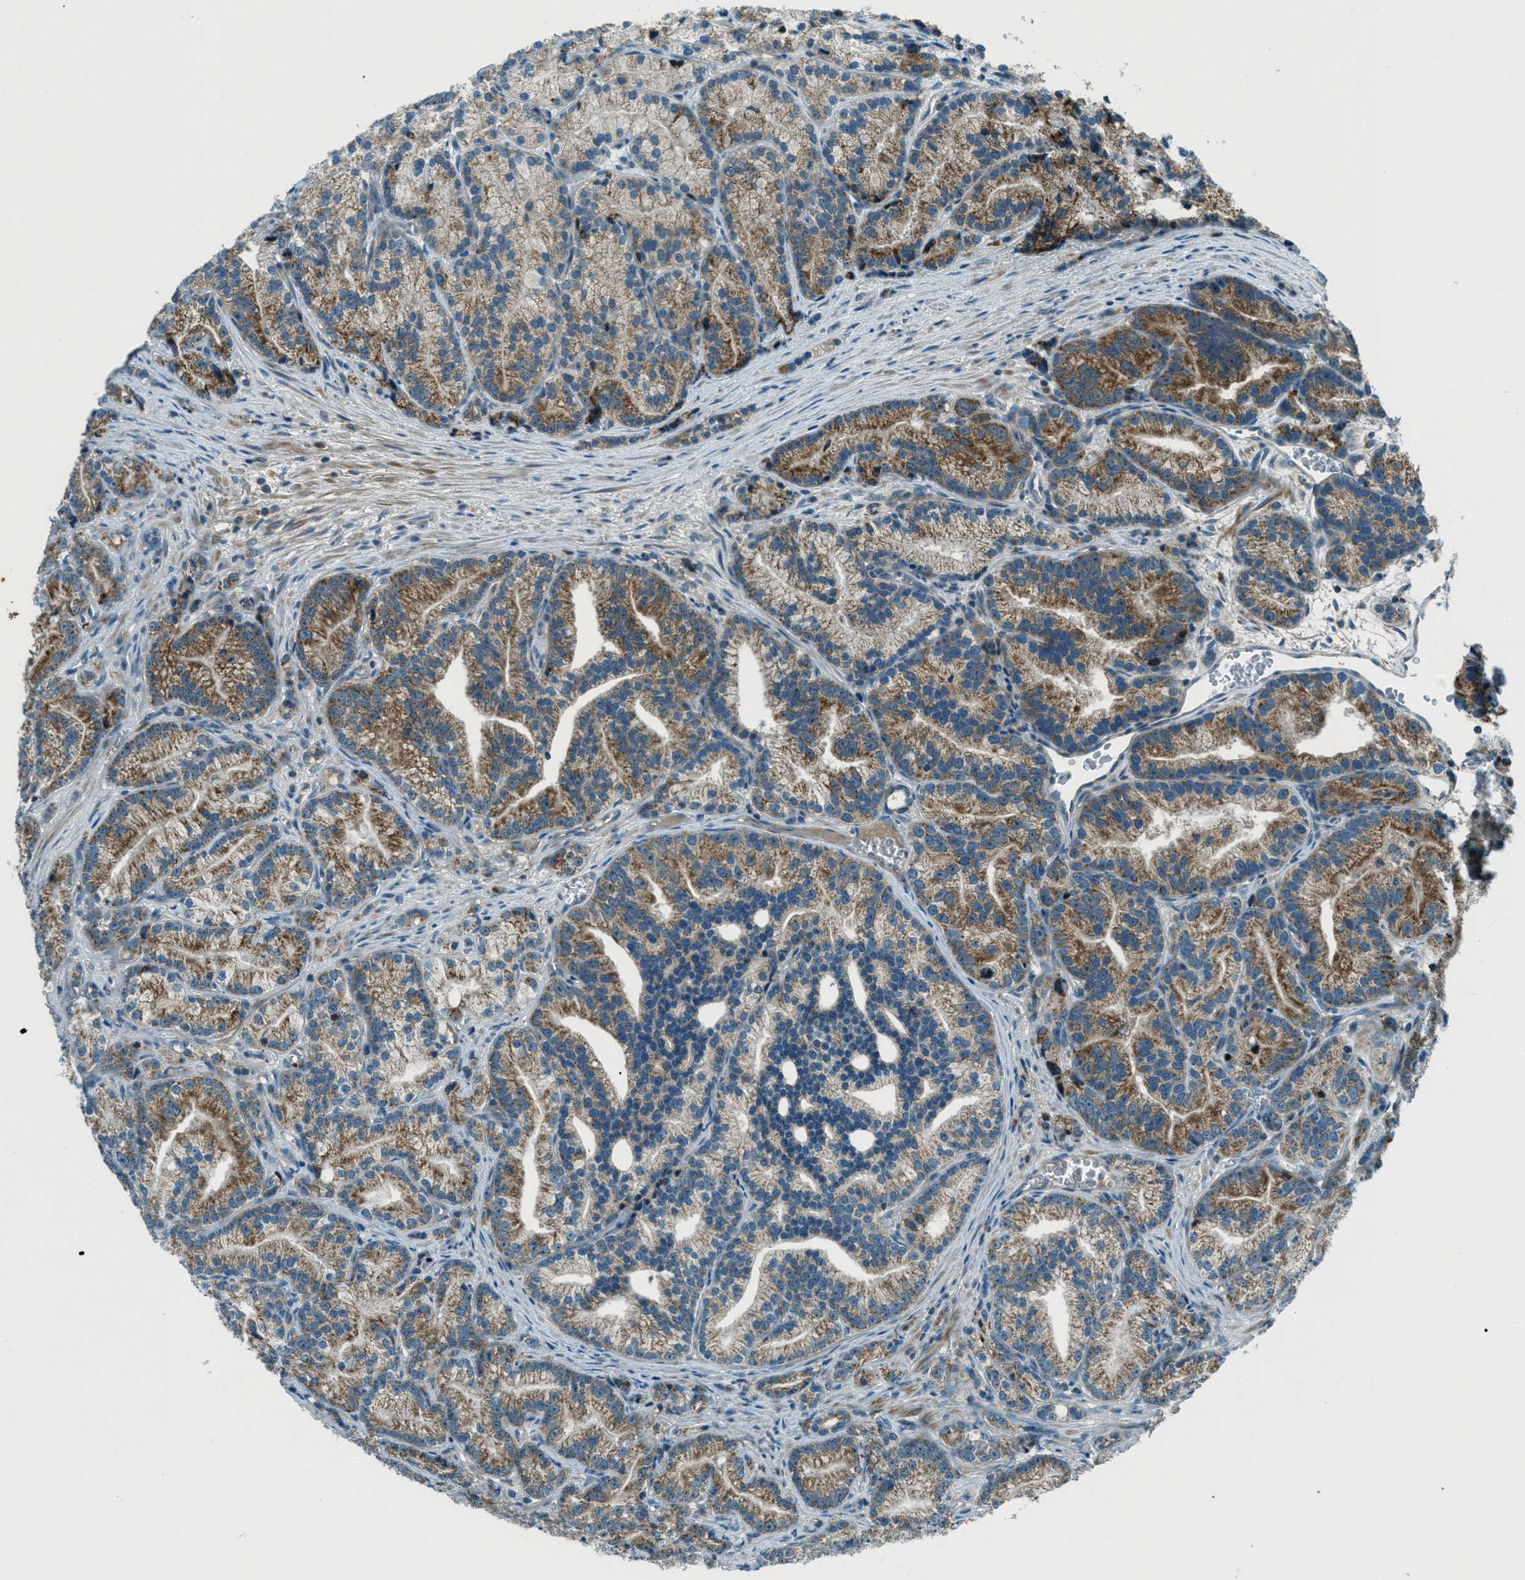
{"staining": {"intensity": "moderate", "quantity": ">75%", "location": "cytoplasmic/membranous"}, "tissue": "prostate cancer", "cell_type": "Tumor cells", "image_type": "cancer", "snomed": [{"axis": "morphology", "description": "Adenocarcinoma, Low grade"}, {"axis": "topography", "description": "Prostate"}], "caption": "Brown immunohistochemical staining in prostate cancer reveals moderate cytoplasmic/membranous expression in about >75% of tumor cells.", "gene": "FAR1", "patient": {"sex": "male", "age": 89}}